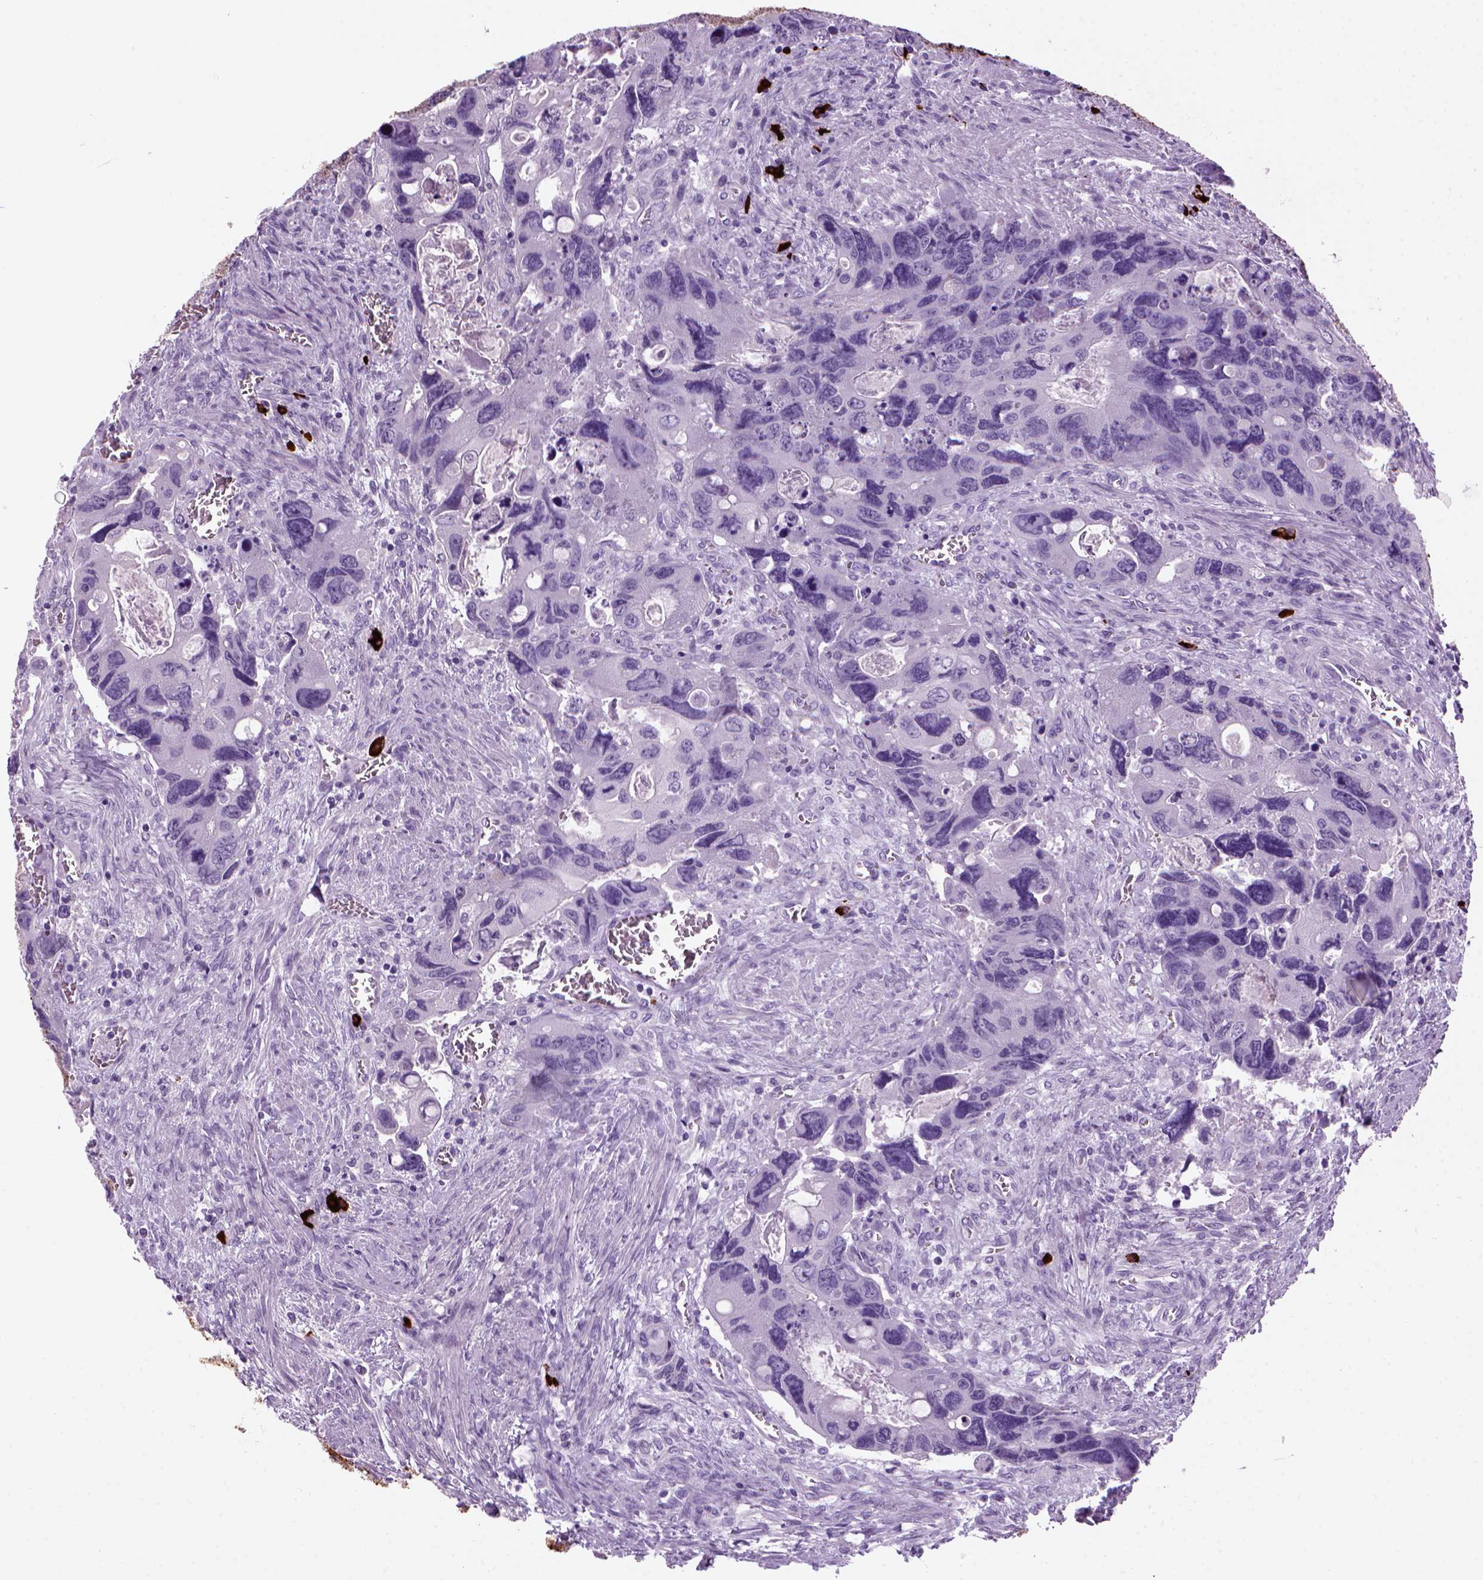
{"staining": {"intensity": "negative", "quantity": "none", "location": "none"}, "tissue": "colorectal cancer", "cell_type": "Tumor cells", "image_type": "cancer", "snomed": [{"axis": "morphology", "description": "Adenocarcinoma, NOS"}, {"axis": "topography", "description": "Rectum"}], "caption": "This is a micrograph of IHC staining of colorectal cancer, which shows no expression in tumor cells.", "gene": "MZB1", "patient": {"sex": "male", "age": 62}}